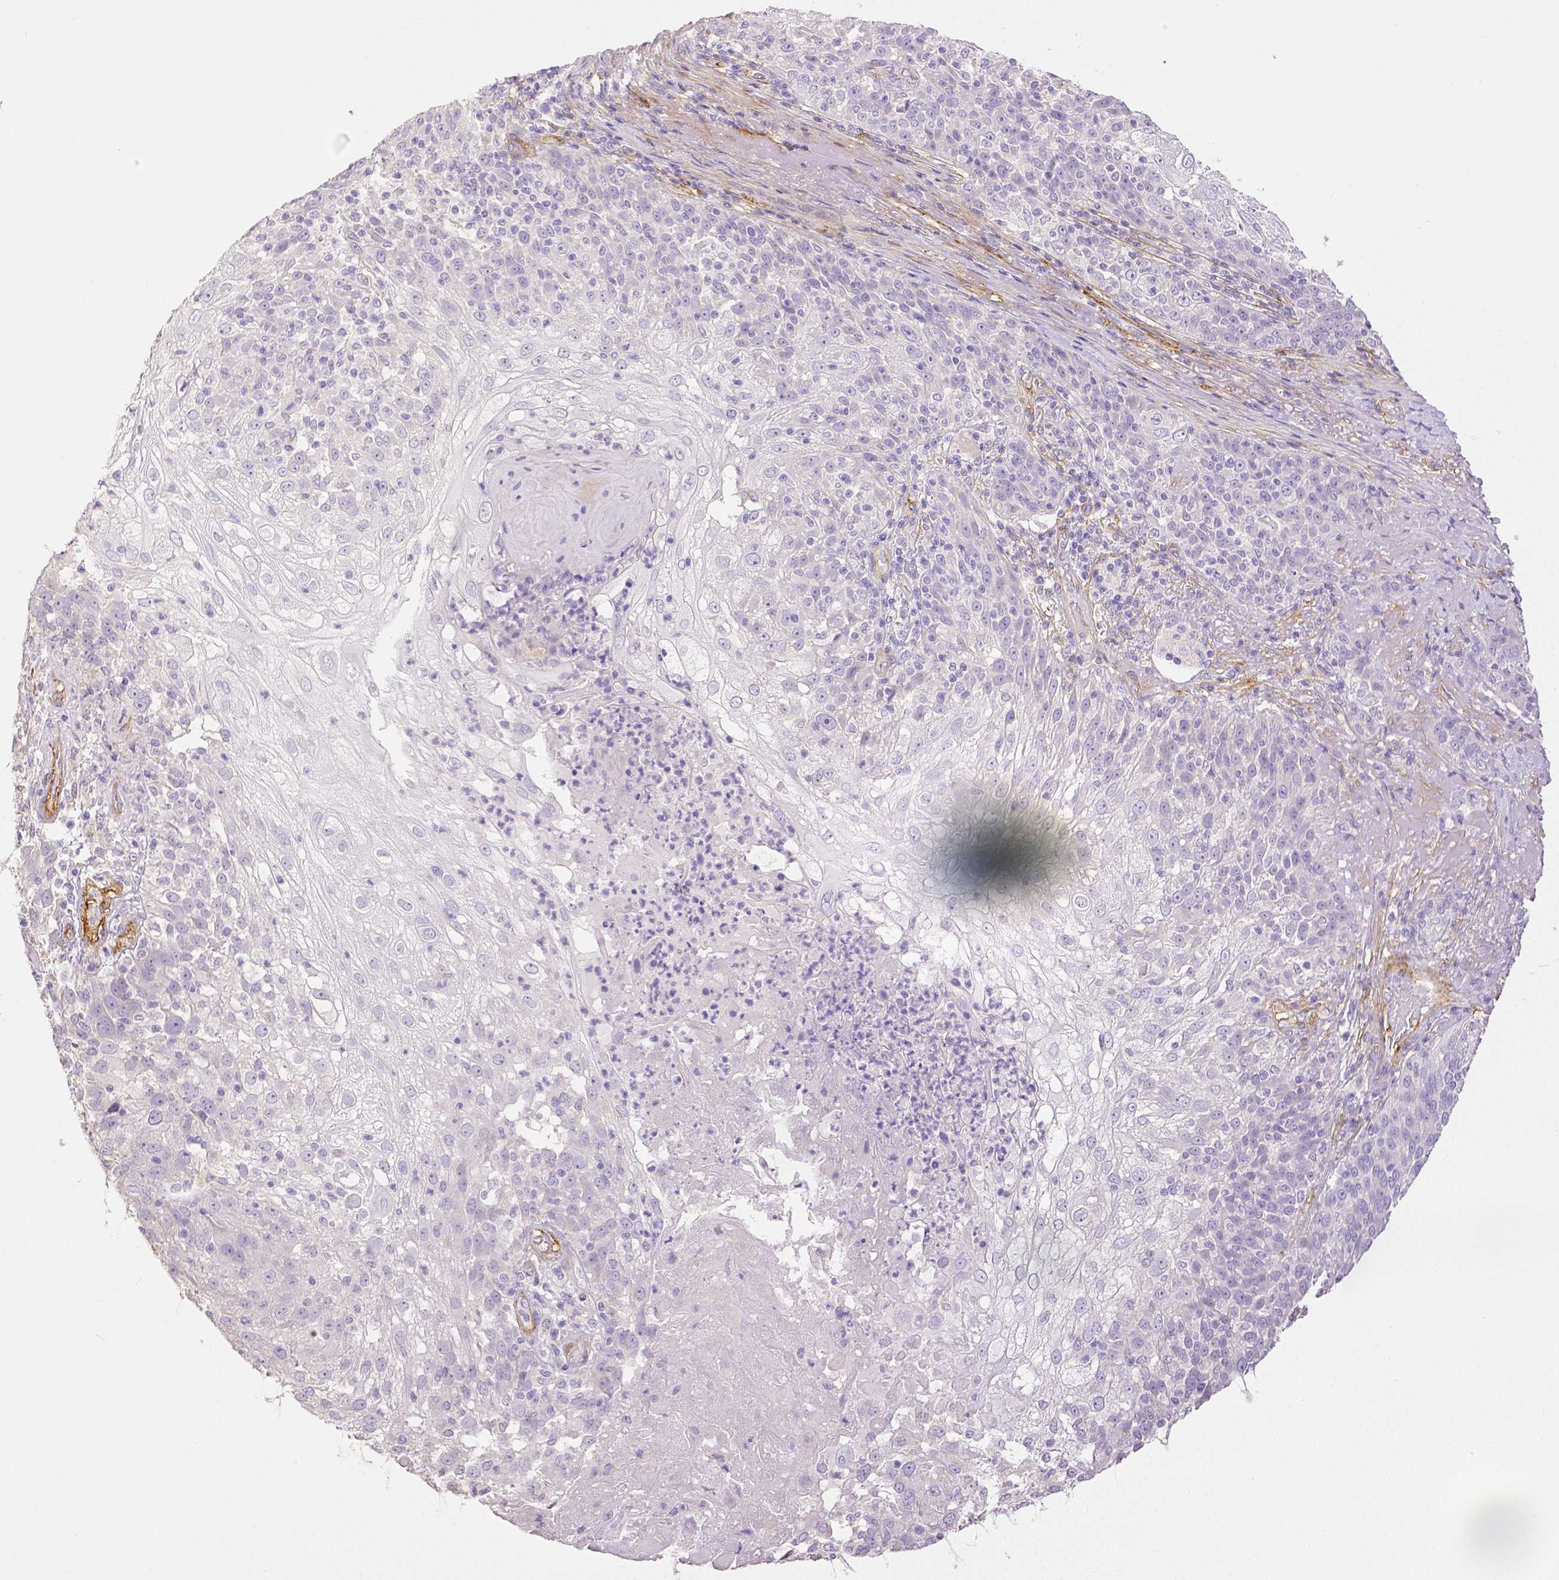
{"staining": {"intensity": "negative", "quantity": "none", "location": "none"}, "tissue": "skin cancer", "cell_type": "Tumor cells", "image_type": "cancer", "snomed": [{"axis": "morphology", "description": "Normal tissue, NOS"}, {"axis": "morphology", "description": "Squamous cell carcinoma, NOS"}, {"axis": "topography", "description": "Skin"}], "caption": "High power microscopy photomicrograph of an immunohistochemistry (IHC) histopathology image of skin cancer (squamous cell carcinoma), revealing no significant staining in tumor cells.", "gene": "THY1", "patient": {"sex": "female", "age": 83}}